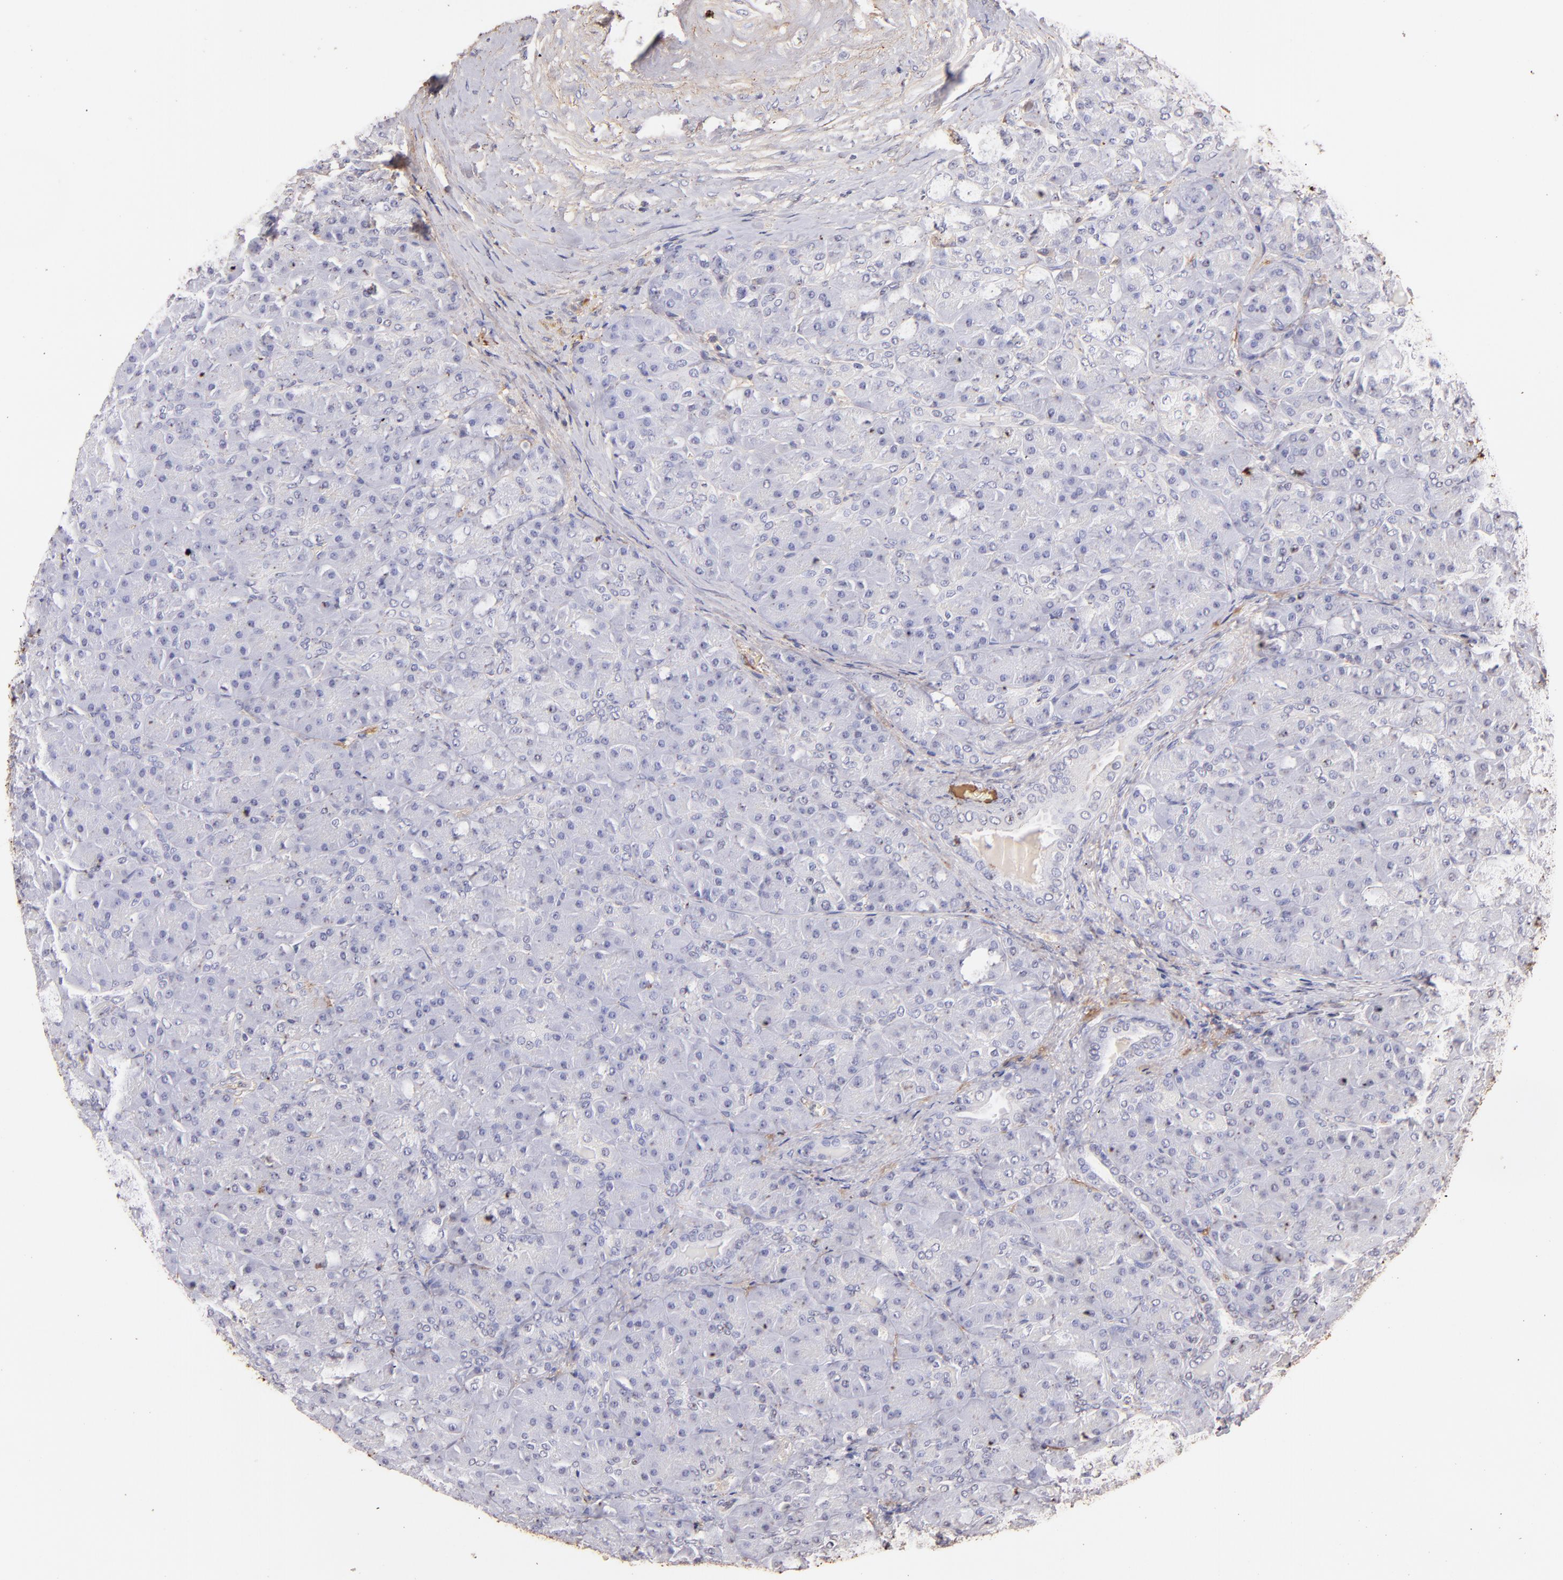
{"staining": {"intensity": "negative", "quantity": "none", "location": "none"}, "tissue": "pancreas", "cell_type": "Exocrine glandular cells", "image_type": "normal", "snomed": [{"axis": "morphology", "description": "Normal tissue, NOS"}, {"axis": "topography", "description": "Pancreas"}], "caption": "Pancreas was stained to show a protein in brown. There is no significant expression in exocrine glandular cells. Nuclei are stained in blue.", "gene": "FGB", "patient": {"sex": "male", "age": 66}}